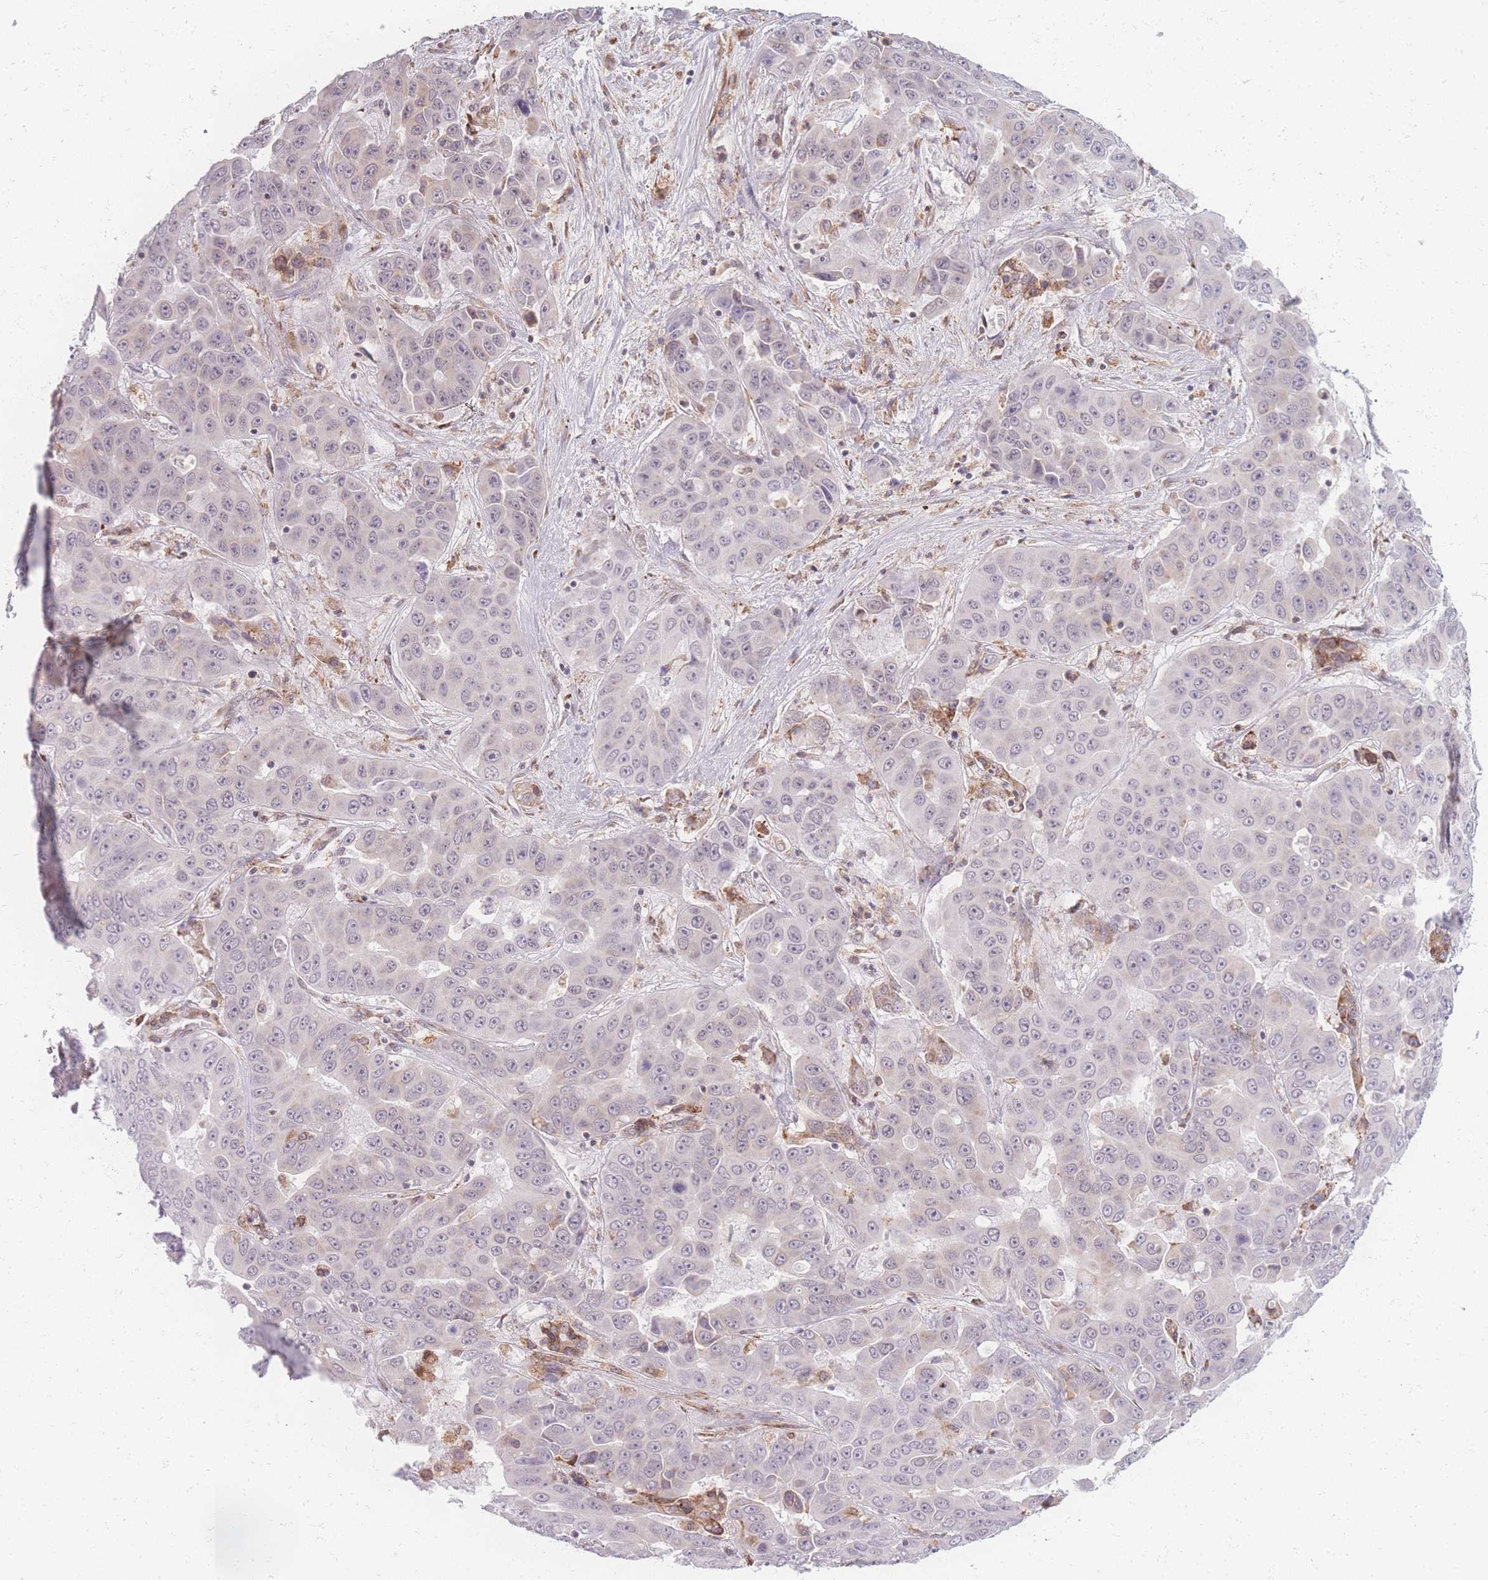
{"staining": {"intensity": "negative", "quantity": "none", "location": "none"}, "tissue": "liver cancer", "cell_type": "Tumor cells", "image_type": "cancer", "snomed": [{"axis": "morphology", "description": "Cholangiocarcinoma"}, {"axis": "topography", "description": "Liver"}], "caption": "The histopathology image exhibits no staining of tumor cells in cholangiocarcinoma (liver). (Stains: DAB immunohistochemistry with hematoxylin counter stain, Microscopy: brightfield microscopy at high magnification).", "gene": "ZC3H13", "patient": {"sex": "female", "age": 52}}